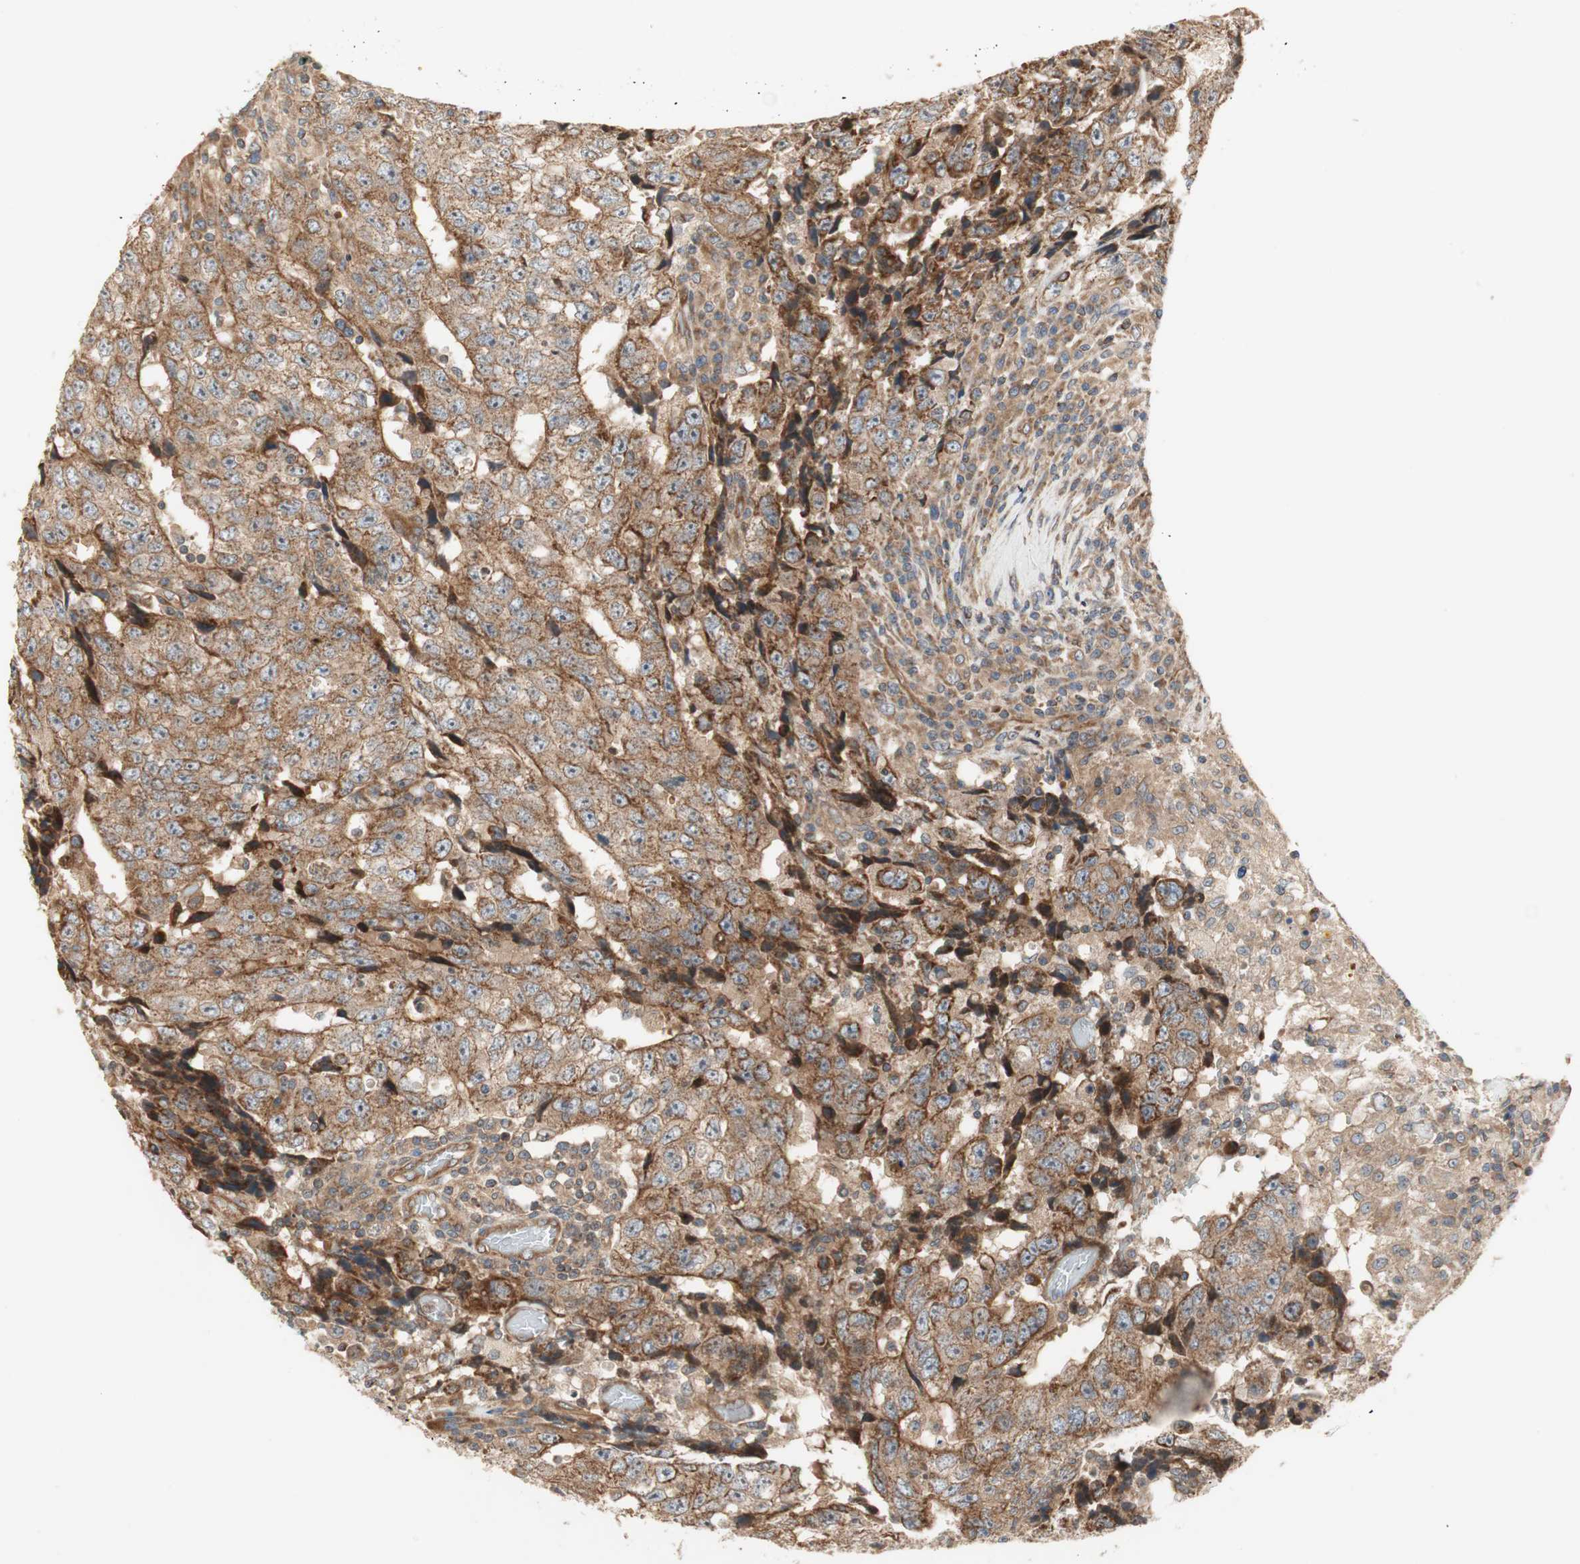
{"staining": {"intensity": "strong", "quantity": ">75%", "location": "cytoplasmic/membranous"}, "tissue": "testis cancer", "cell_type": "Tumor cells", "image_type": "cancer", "snomed": [{"axis": "morphology", "description": "Necrosis, NOS"}, {"axis": "morphology", "description": "Carcinoma, Embryonal, NOS"}, {"axis": "topography", "description": "Testis"}], "caption": "Immunohistochemical staining of testis cancer (embryonal carcinoma) displays high levels of strong cytoplasmic/membranous protein positivity in about >75% of tumor cells. The staining was performed using DAB, with brown indicating positive protein expression. Nuclei are stained blue with hematoxylin.", "gene": "CTTNBP2NL", "patient": {"sex": "male", "age": 19}}